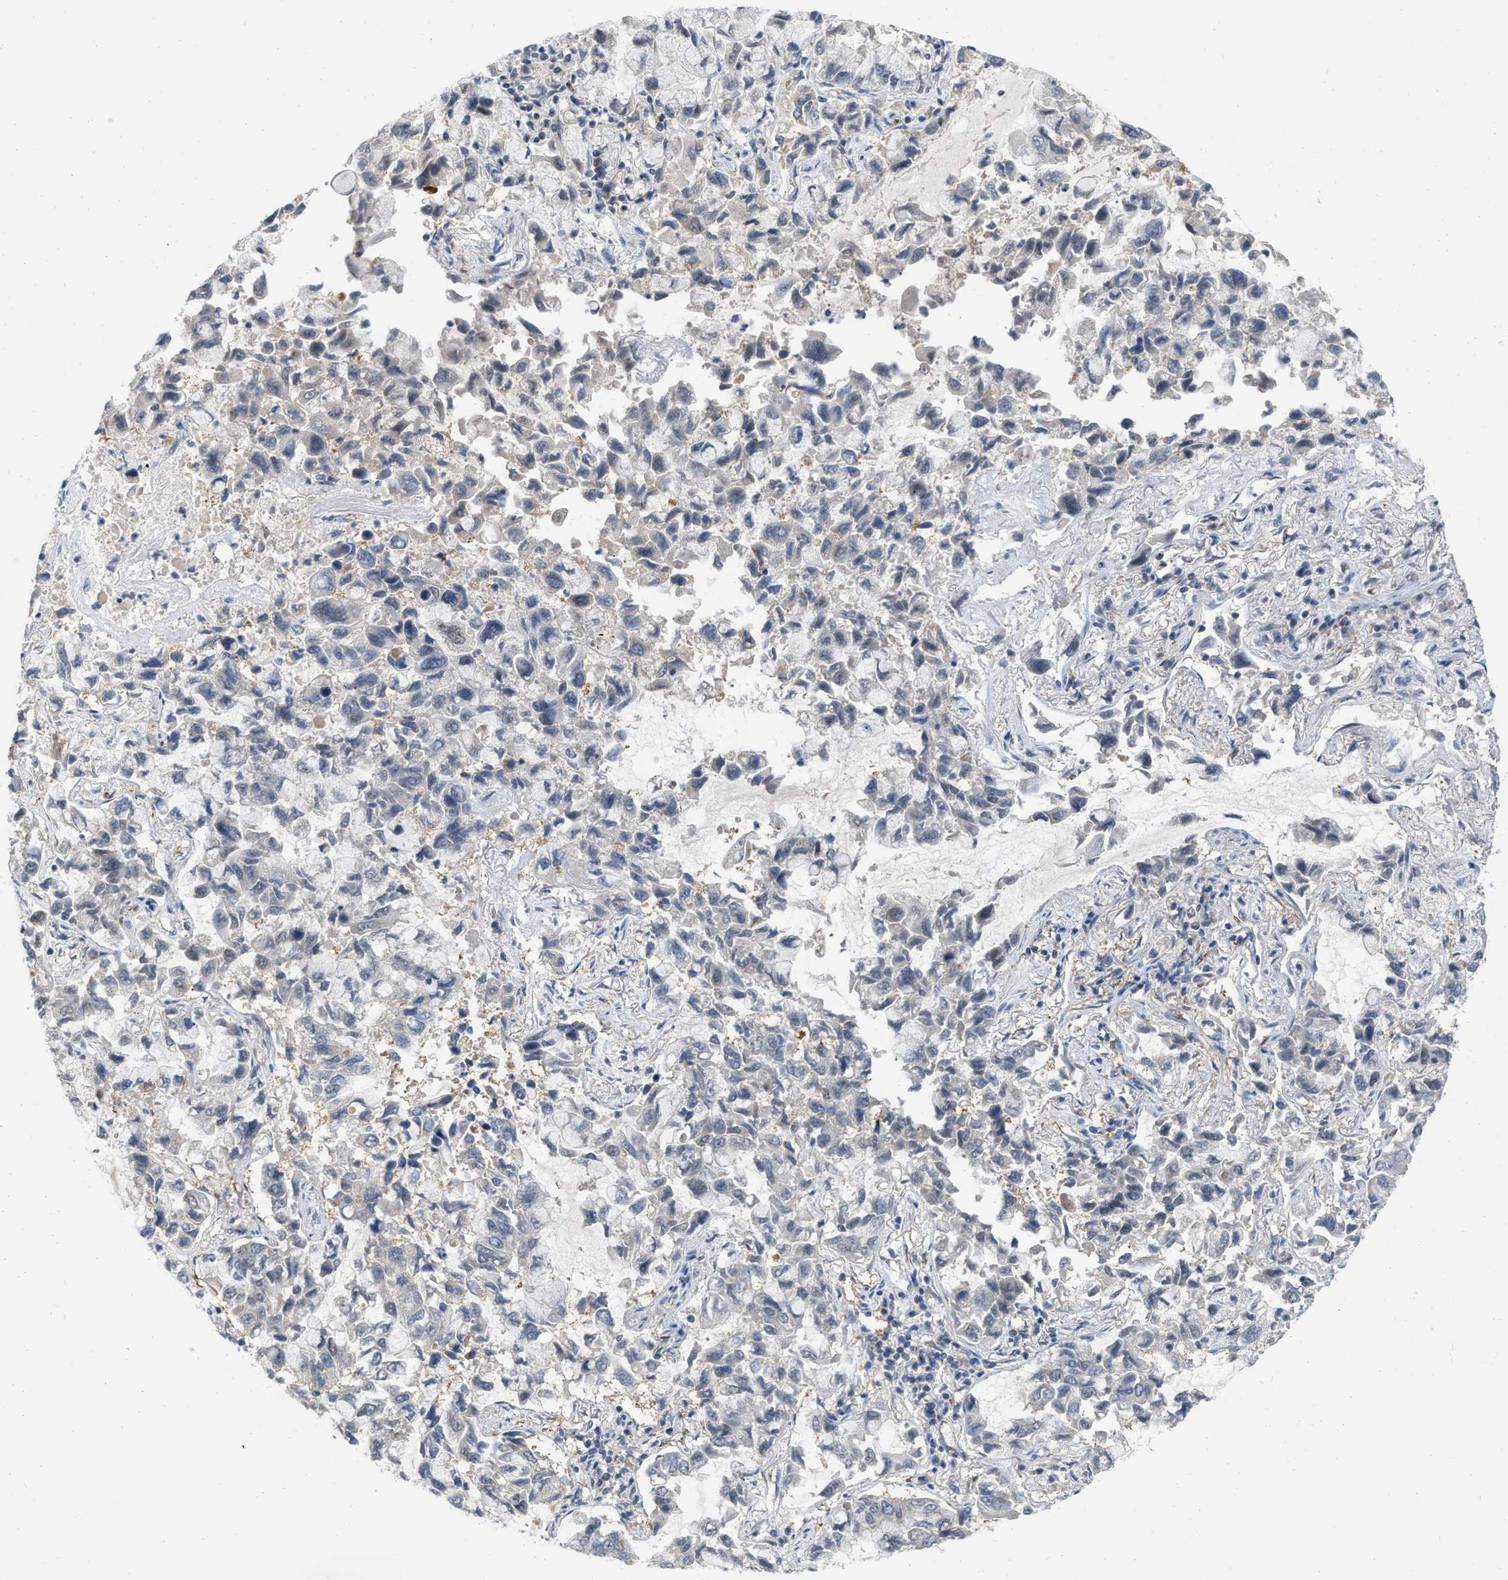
{"staining": {"intensity": "negative", "quantity": "none", "location": "none"}, "tissue": "lung cancer", "cell_type": "Tumor cells", "image_type": "cancer", "snomed": [{"axis": "morphology", "description": "Adenocarcinoma, NOS"}, {"axis": "topography", "description": "Lung"}], "caption": "A photomicrograph of lung adenocarcinoma stained for a protein demonstrates no brown staining in tumor cells.", "gene": "NAPEPLD", "patient": {"sex": "male", "age": 64}}